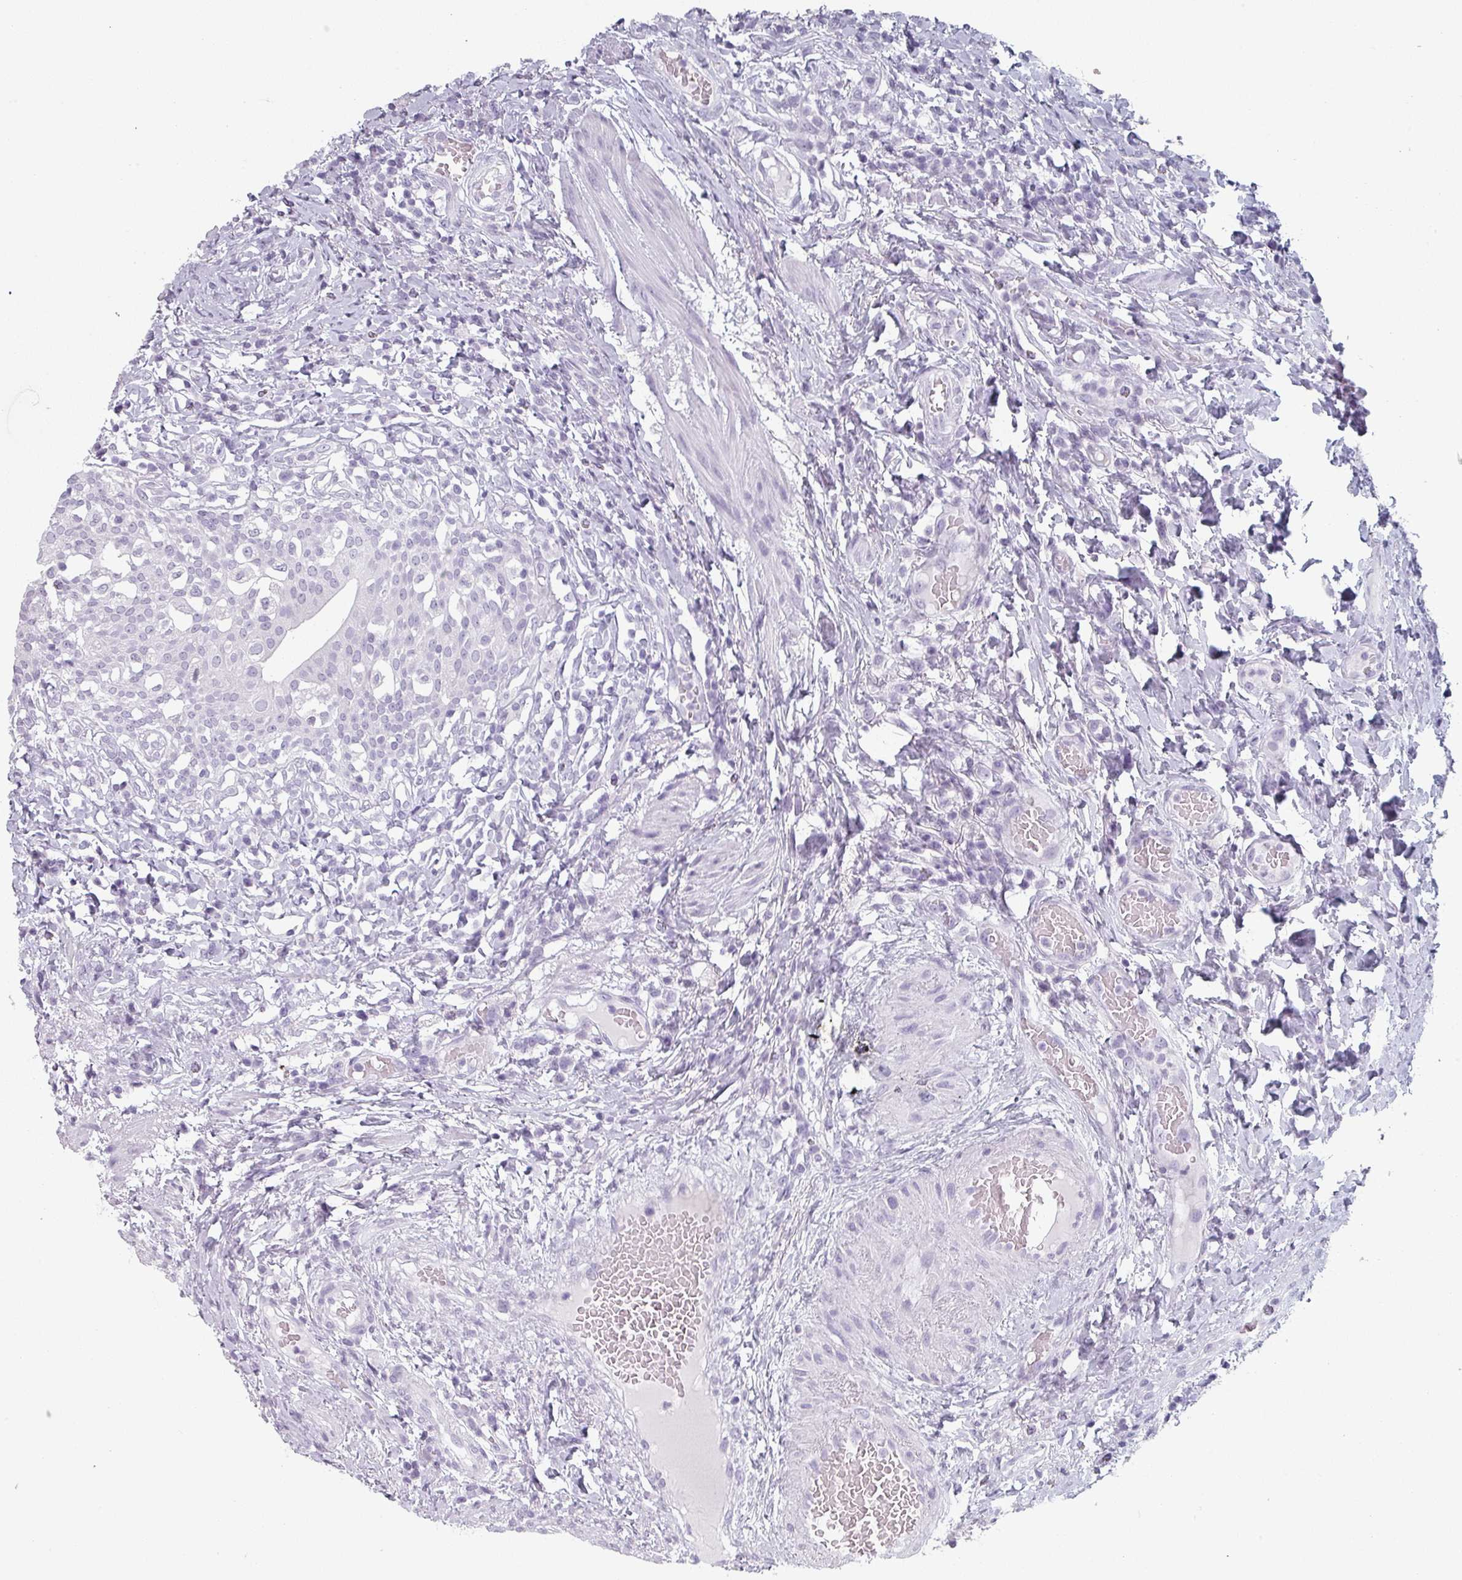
{"staining": {"intensity": "negative", "quantity": "none", "location": "none"}, "tissue": "urinary bladder", "cell_type": "Urothelial cells", "image_type": "normal", "snomed": [{"axis": "morphology", "description": "Normal tissue, NOS"}, {"axis": "morphology", "description": "Inflammation, NOS"}, {"axis": "topography", "description": "Urinary bladder"}], "caption": "Immunohistochemical staining of unremarkable urinary bladder exhibits no significant staining in urothelial cells.", "gene": "SLC35G2", "patient": {"sex": "male", "age": 64}}